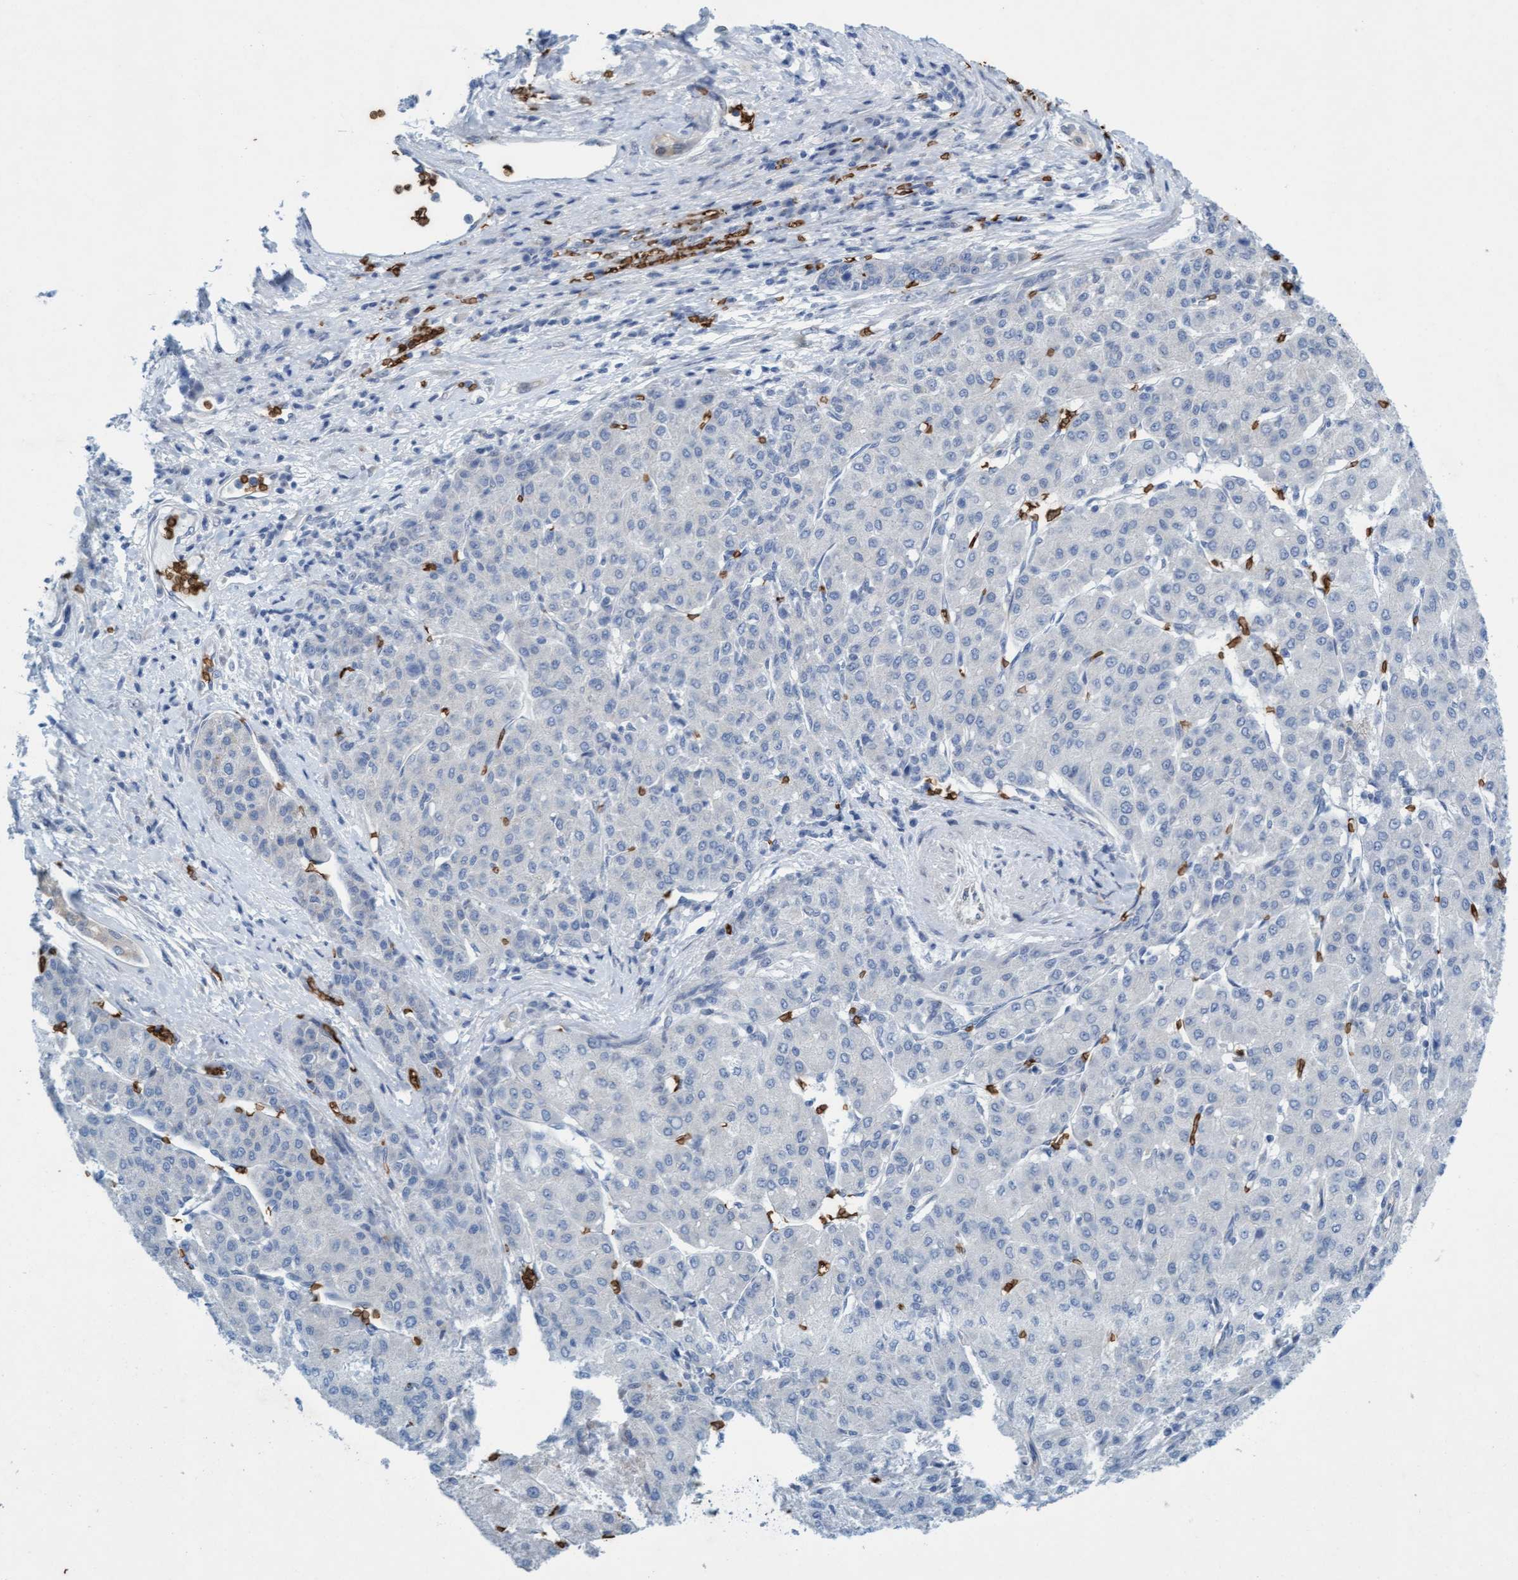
{"staining": {"intensity": "negative", "quantity": "none", "location": "none"}, "tissue": "liver cancer", "cell_type": "Tumor cells", "image_type": "cancer", "snomed": [{"axis": "morphology", "description": "Carcinoma, Hepatocellular, NOS"}, {"axis": "topography", "description": "Liver"}], "caption": "Immunohistochemistry (IHC) image of neoplastic tissue: human liver cancer (hepatocellular carcinoma) stained with DAB (3,3'-diaminobenzidine) displays no significant protein expression in tumor cells.", "gene": "SPEM2", "patient": {"sex": "male", "age": 65}}